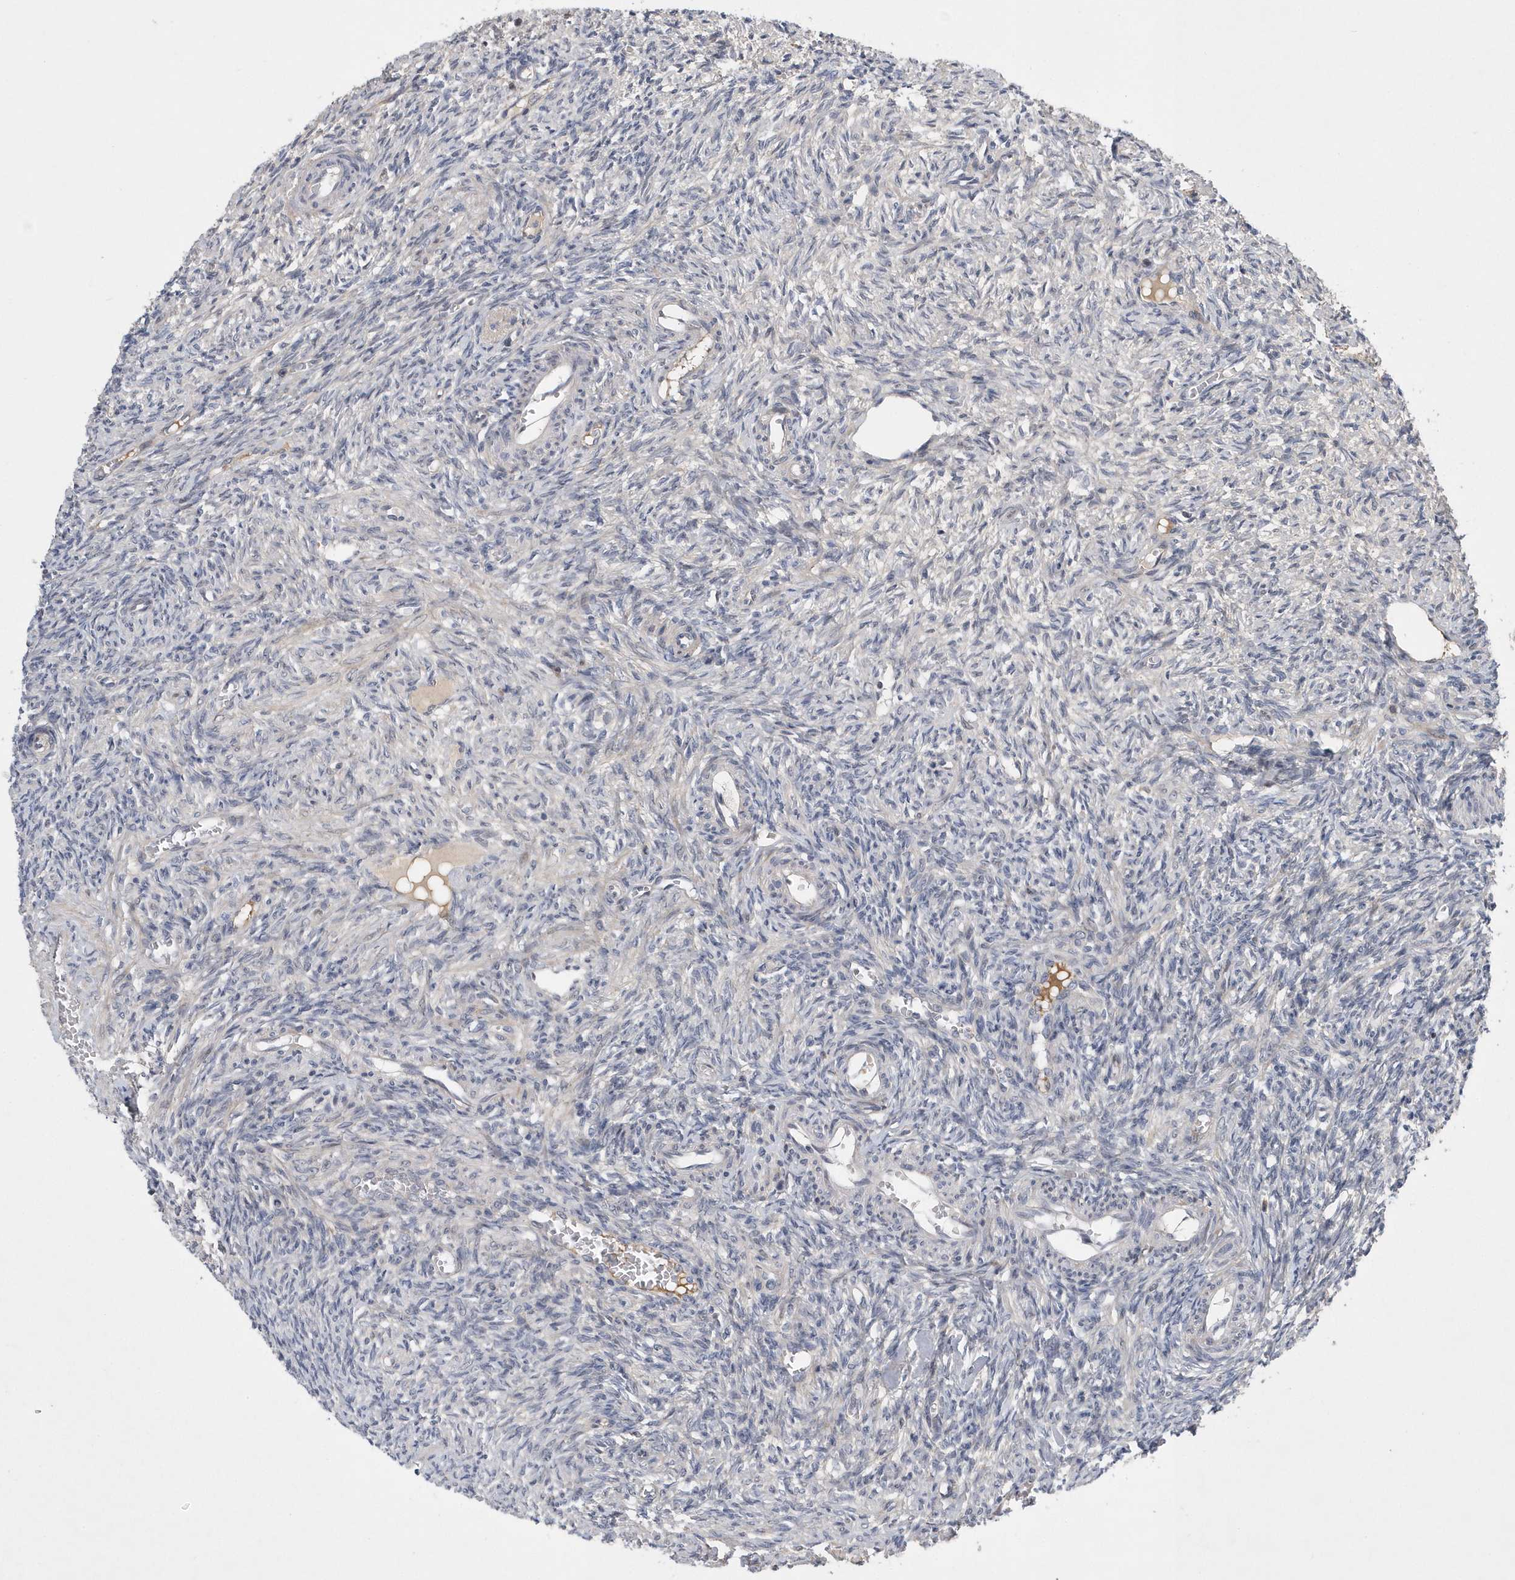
{"staining": {"intensity": "negative", "quantity": "none", "location": "none"}, "tissue": "ovary", "cell_type": "Ovarian stroma cells", "image_type": "normal", "snomed": [{"axis": "morphology", "description": "Normal tissue, NOS"}, {"axis": "topography", "description": "Ovary"}], "caption": "The image shows no staining of ovarian stroma cells in unremarkable ovary.", "gene": "FAM217A", "patient": {"sex": "female", "age": 27}}